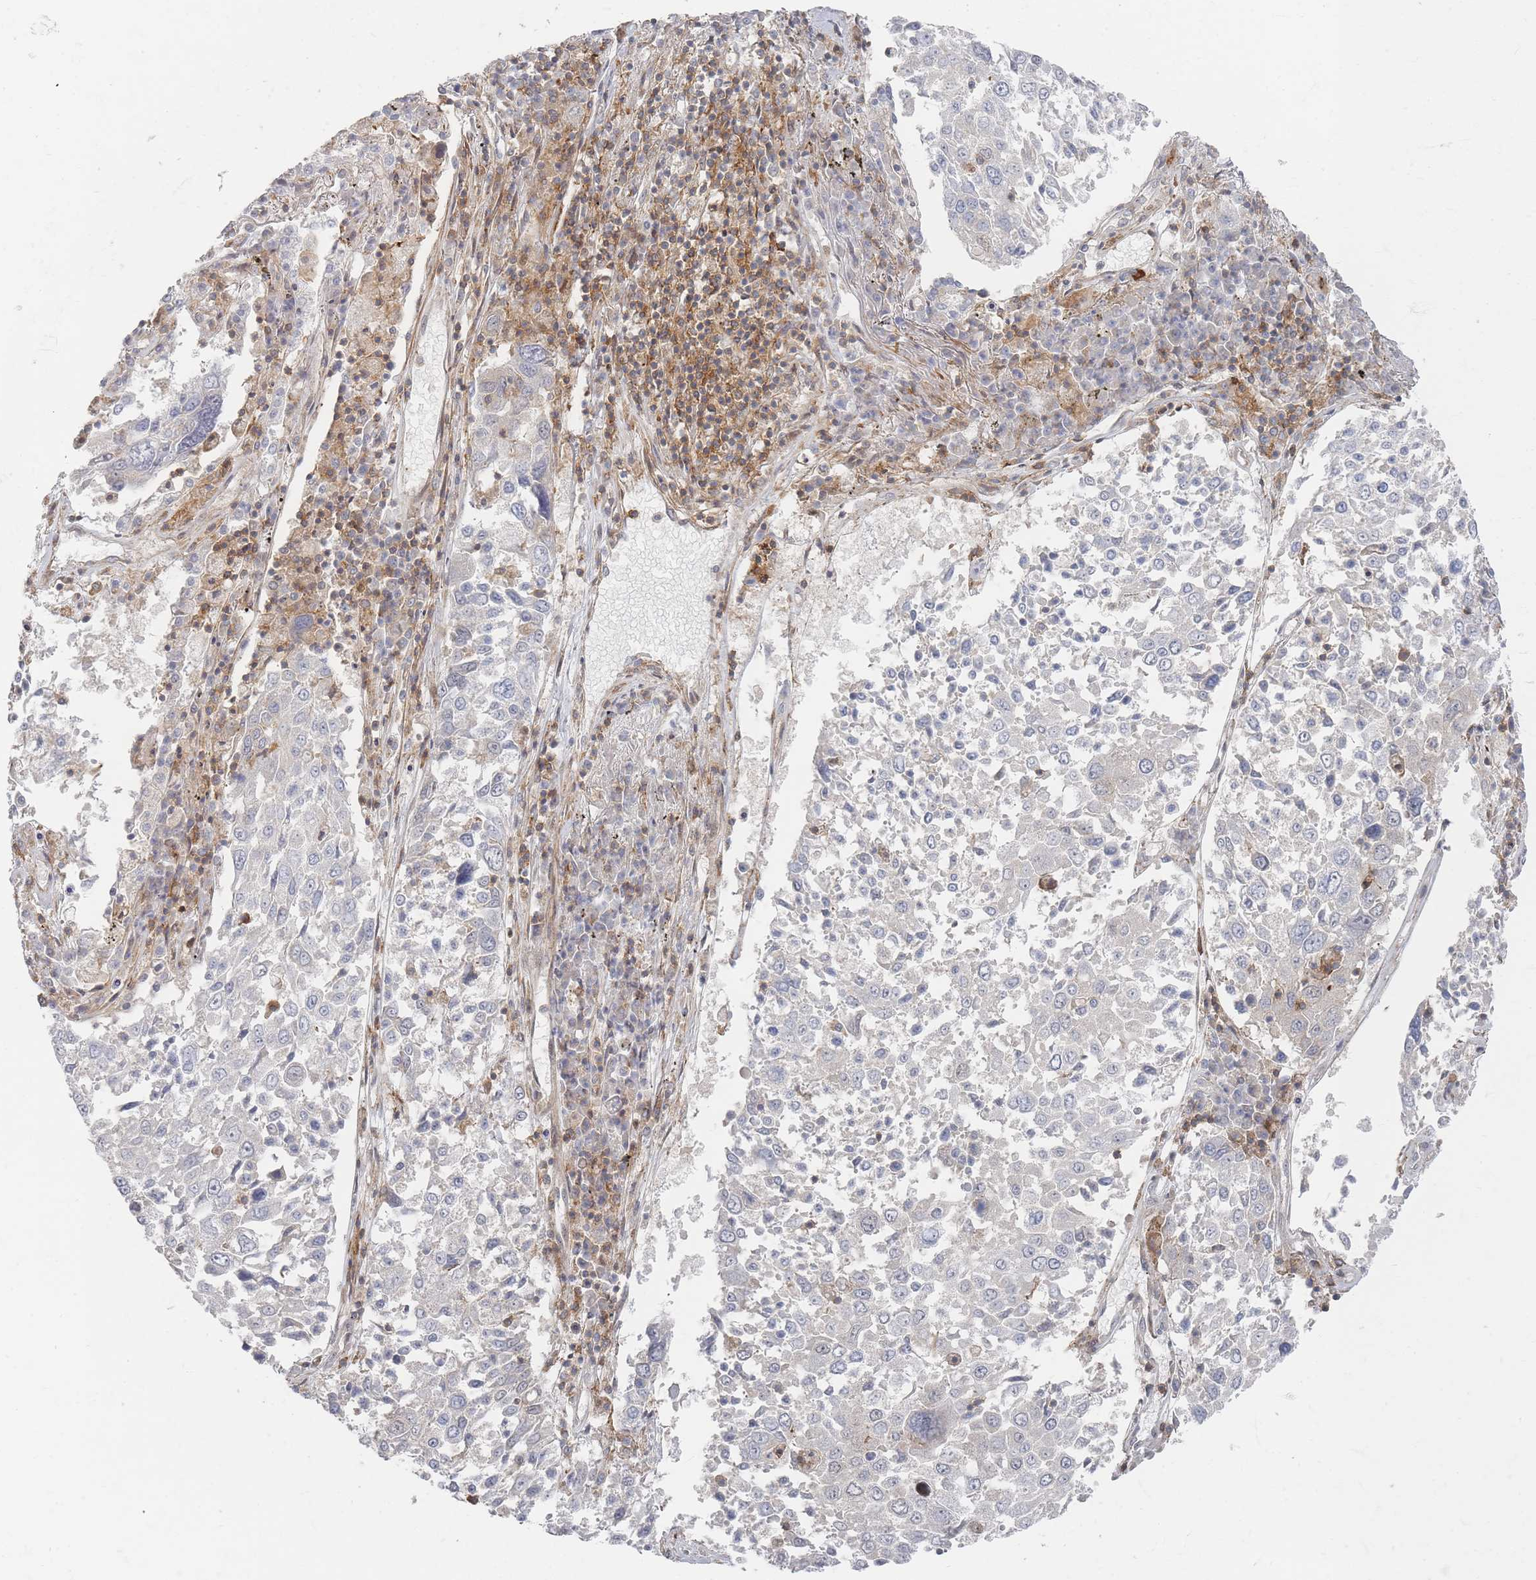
{"staining": {"intensity": "negative", "quantity": "none", "location": "none"}, "tissue": "lung cancer", "cell_type": "Tumor cells", "image_type": "cancer", "snomed": [{"axis": "morphology", "description": "Squamous cell carcinoma, NOS"}, {"axis": "topography", "description": "Lung"}], "caption": "A high-resolution image shows immunohistochemistry staining of squamous cell carcinoma (lung), which shows no significant positivity in tumor cells. (DAB (3,3'-diaminobenzidine) IHC, high magnification).", "gene": "ZNF852", "patient": {"sex": "male", "age": 65}}